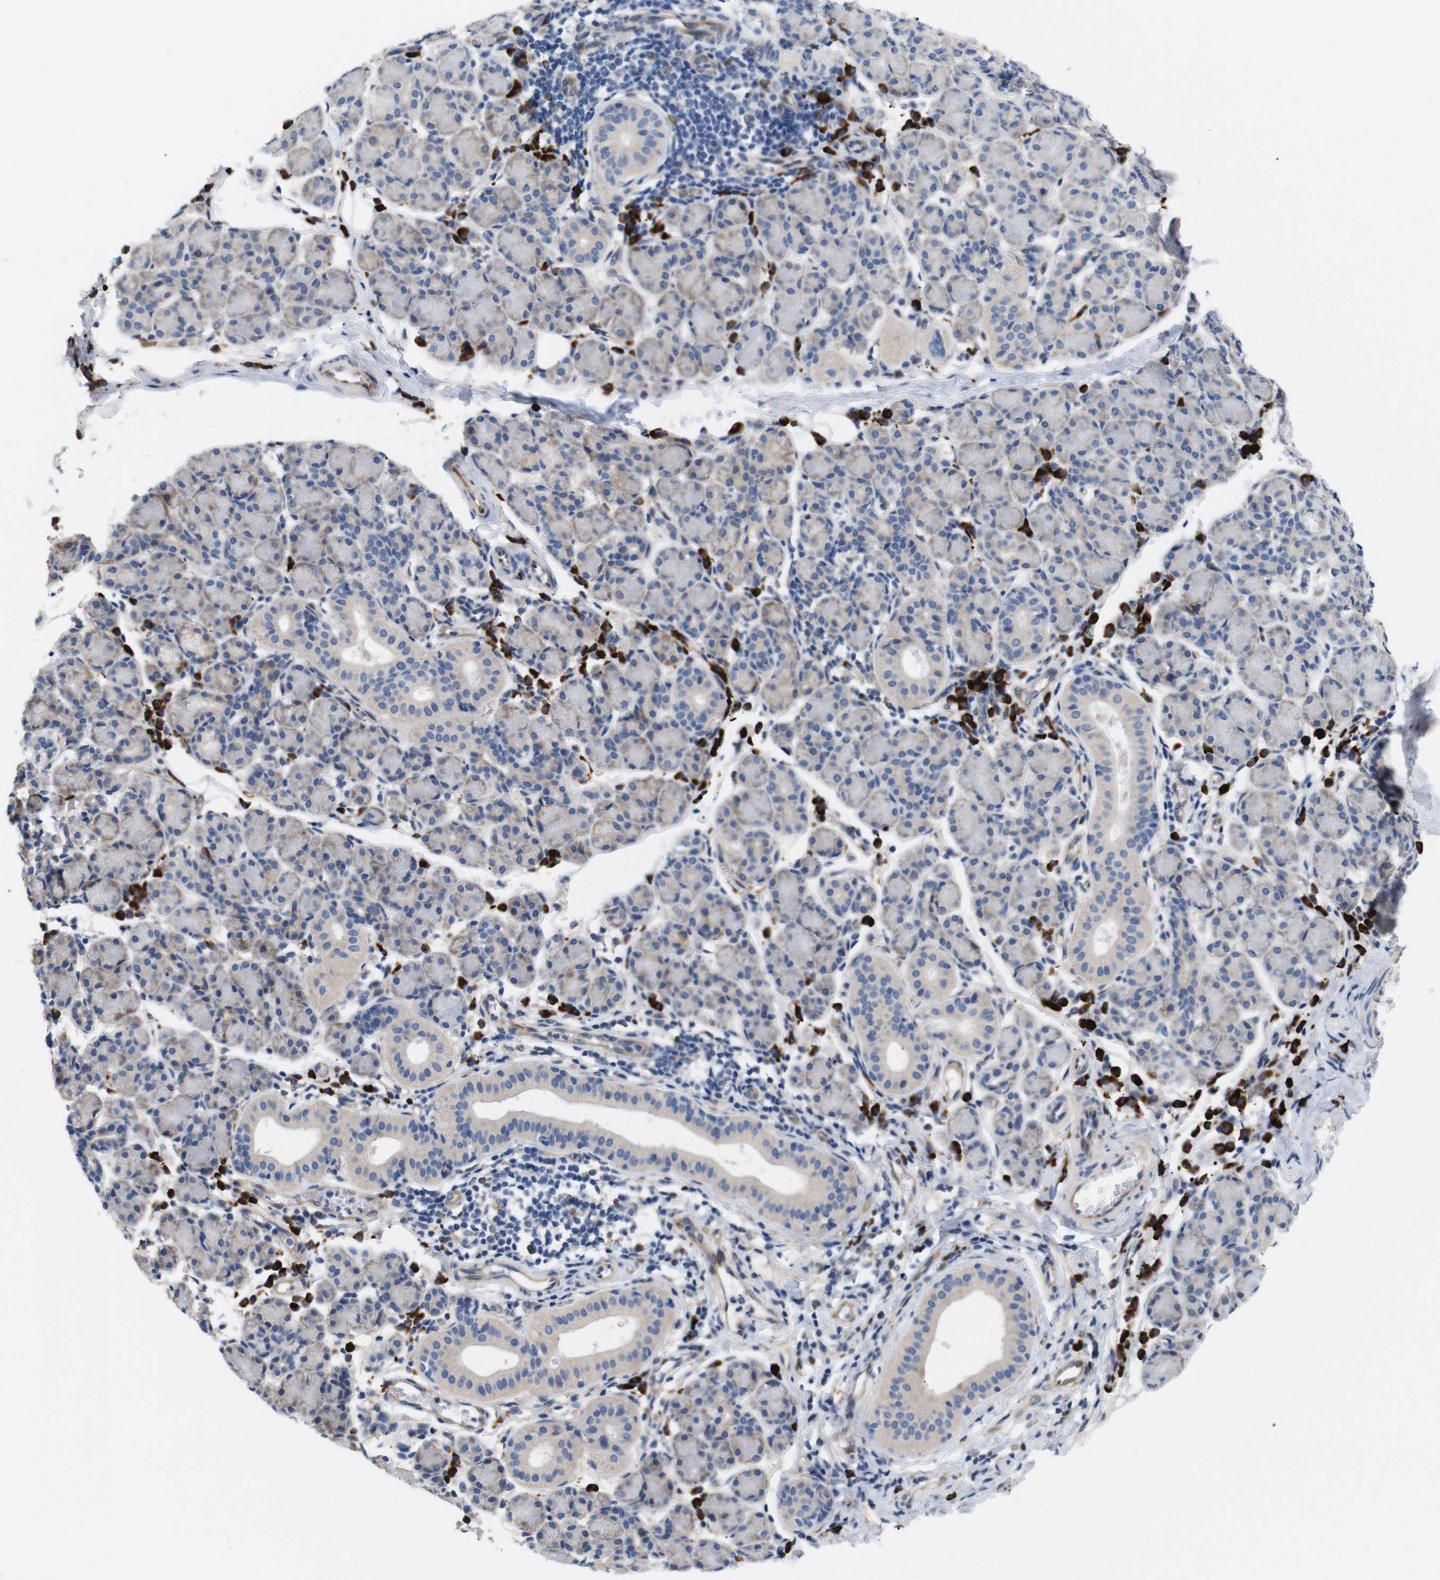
{"staining": {"intensity": "weak", "quantity": "<25%", "location": "cytoplasmic/membranous"}, "tissue": "salivary gland", "cell_type": "Glandular cells", "image_type": "normal", "snomed": [{"axis": "morphology", "description": "Normal tissue, NOS"}, {"axis": "morphology", "description": "Inflammation, NOS"}, {"axis": "topography", "description": "Lymph node"}, {"axis": "topography", "description": "Salivary gland"}], "caption": "Immunohistochemistry of normal salivary gland shows no staining in glandular cells.", "gene": "UBE2G2", "patient": {"sex": "male", "age": 3}}